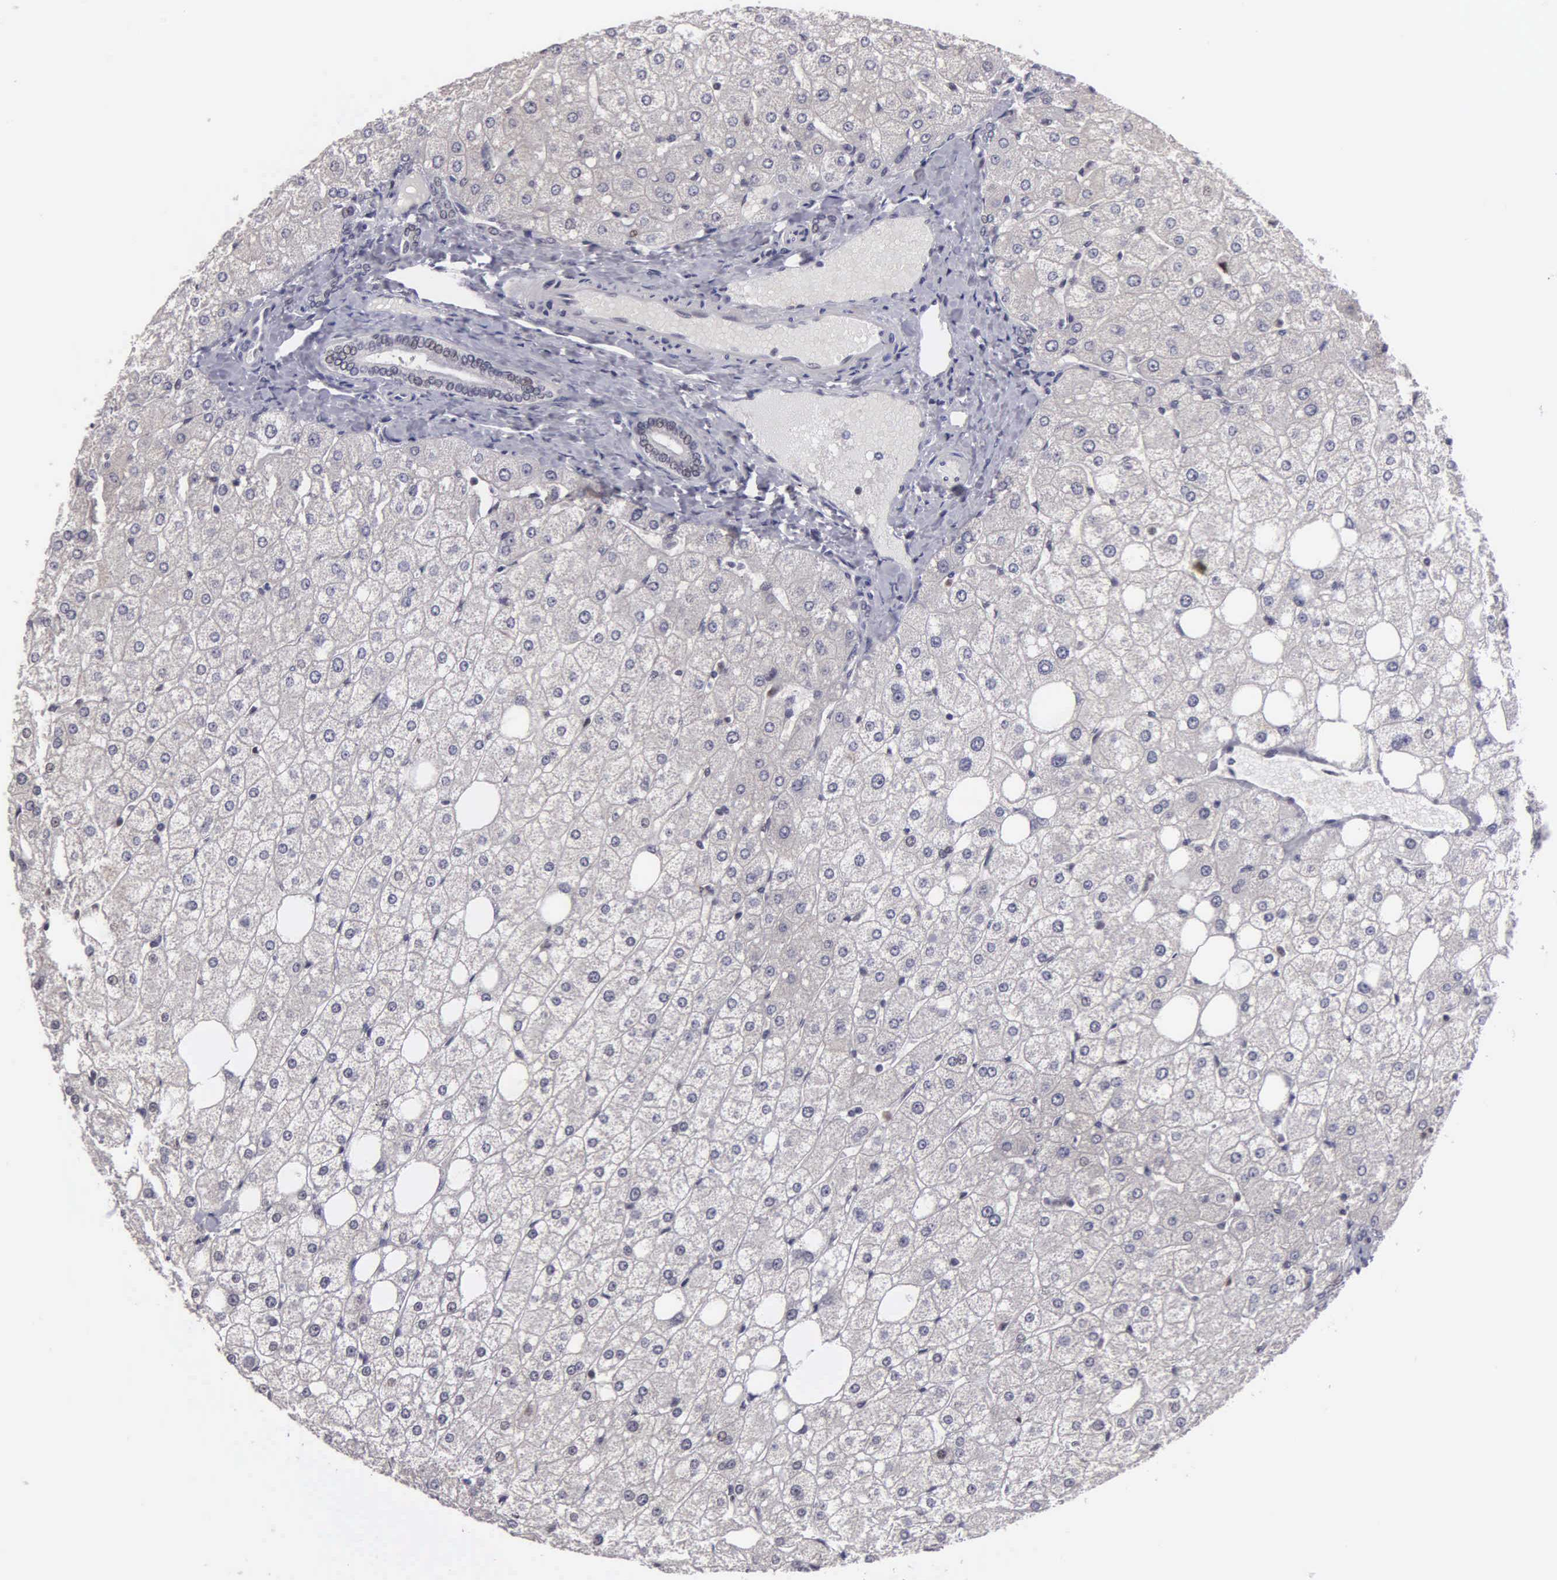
{"staining": {"intensity": "negative", "quantity": "none", "location": "none"}, "tissue": "liver", "cell_type": "Cholangiocytes", "image_type": "normal", "snomed": [{"axis": "morphology", "description": "Normal tissue, NOS"}, {"axis": "topography", "description": "Liver"}], "caption": "An immunohistochemistry (IHC) micrograph of unremarkable liver is shown. There is no staining in cholangiocytes of liver. The staining was performed using DAB (3,3'-diaminobenzidine) to visualize the protein expression in brown, while the nuclei were stained in blue with hematoxylin (Magnification: 20x).", "gene": "UBR7", "patient": {"sex": "male", "age": 35}}